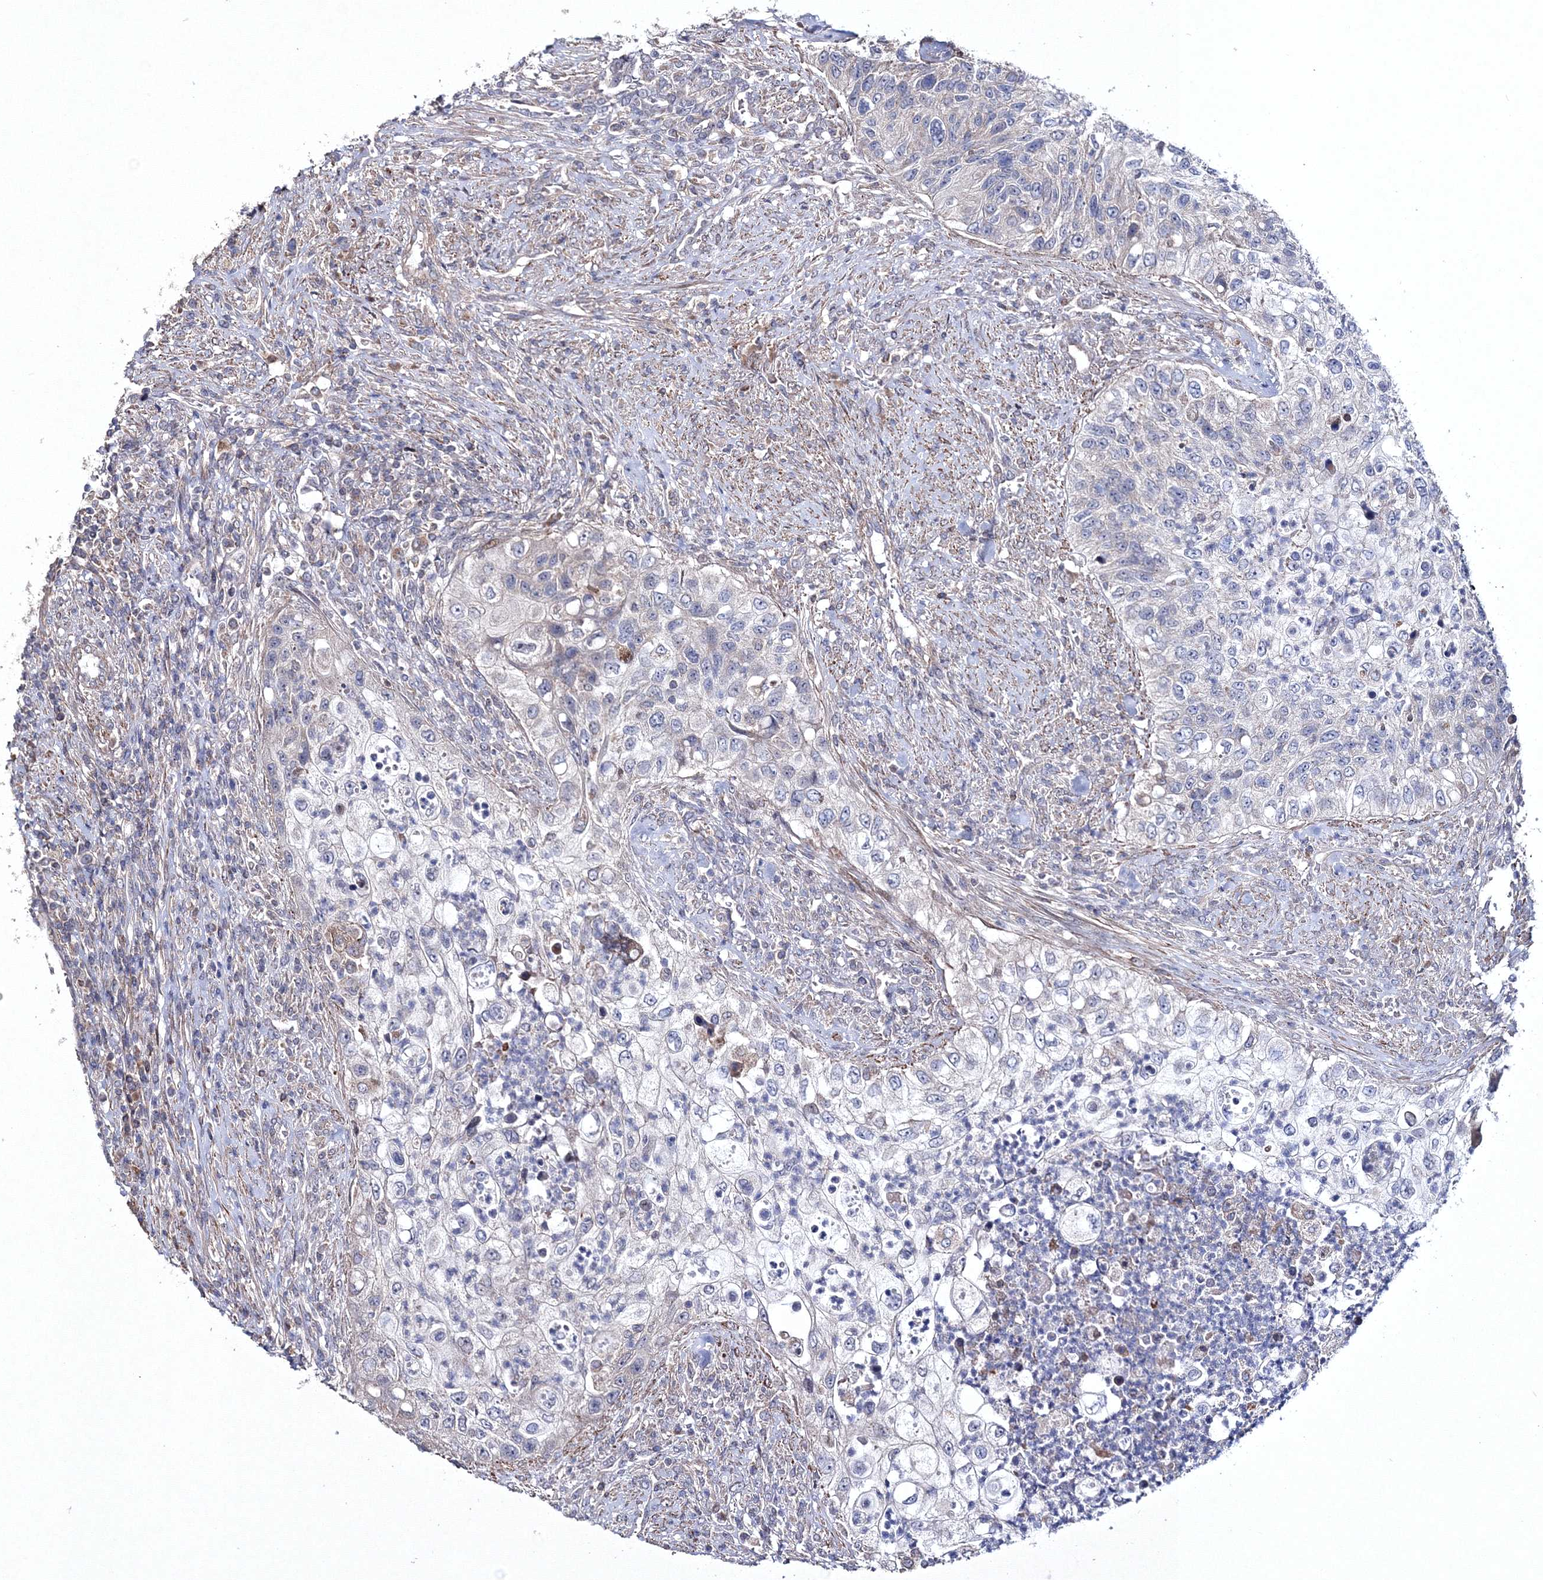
{"staining": {"intensity": "negative", "quantity": "none", "location": "none"}, "tissue": "urothelial cancer", "cell_type": "Tumor cells", "image_type": "cancer", "snomed": [{"axis": "morphology", "description": "Urothelial carcinoma, High grade"}, {"axis": "topography", "description": "Urinary bladder"}], "caption": "Histopathology image shows no protein expression in tumor cells of urothelial cancer tissue.", "gene": "PPP2R2B", "patient": {"sex": "female", "age": 60}}